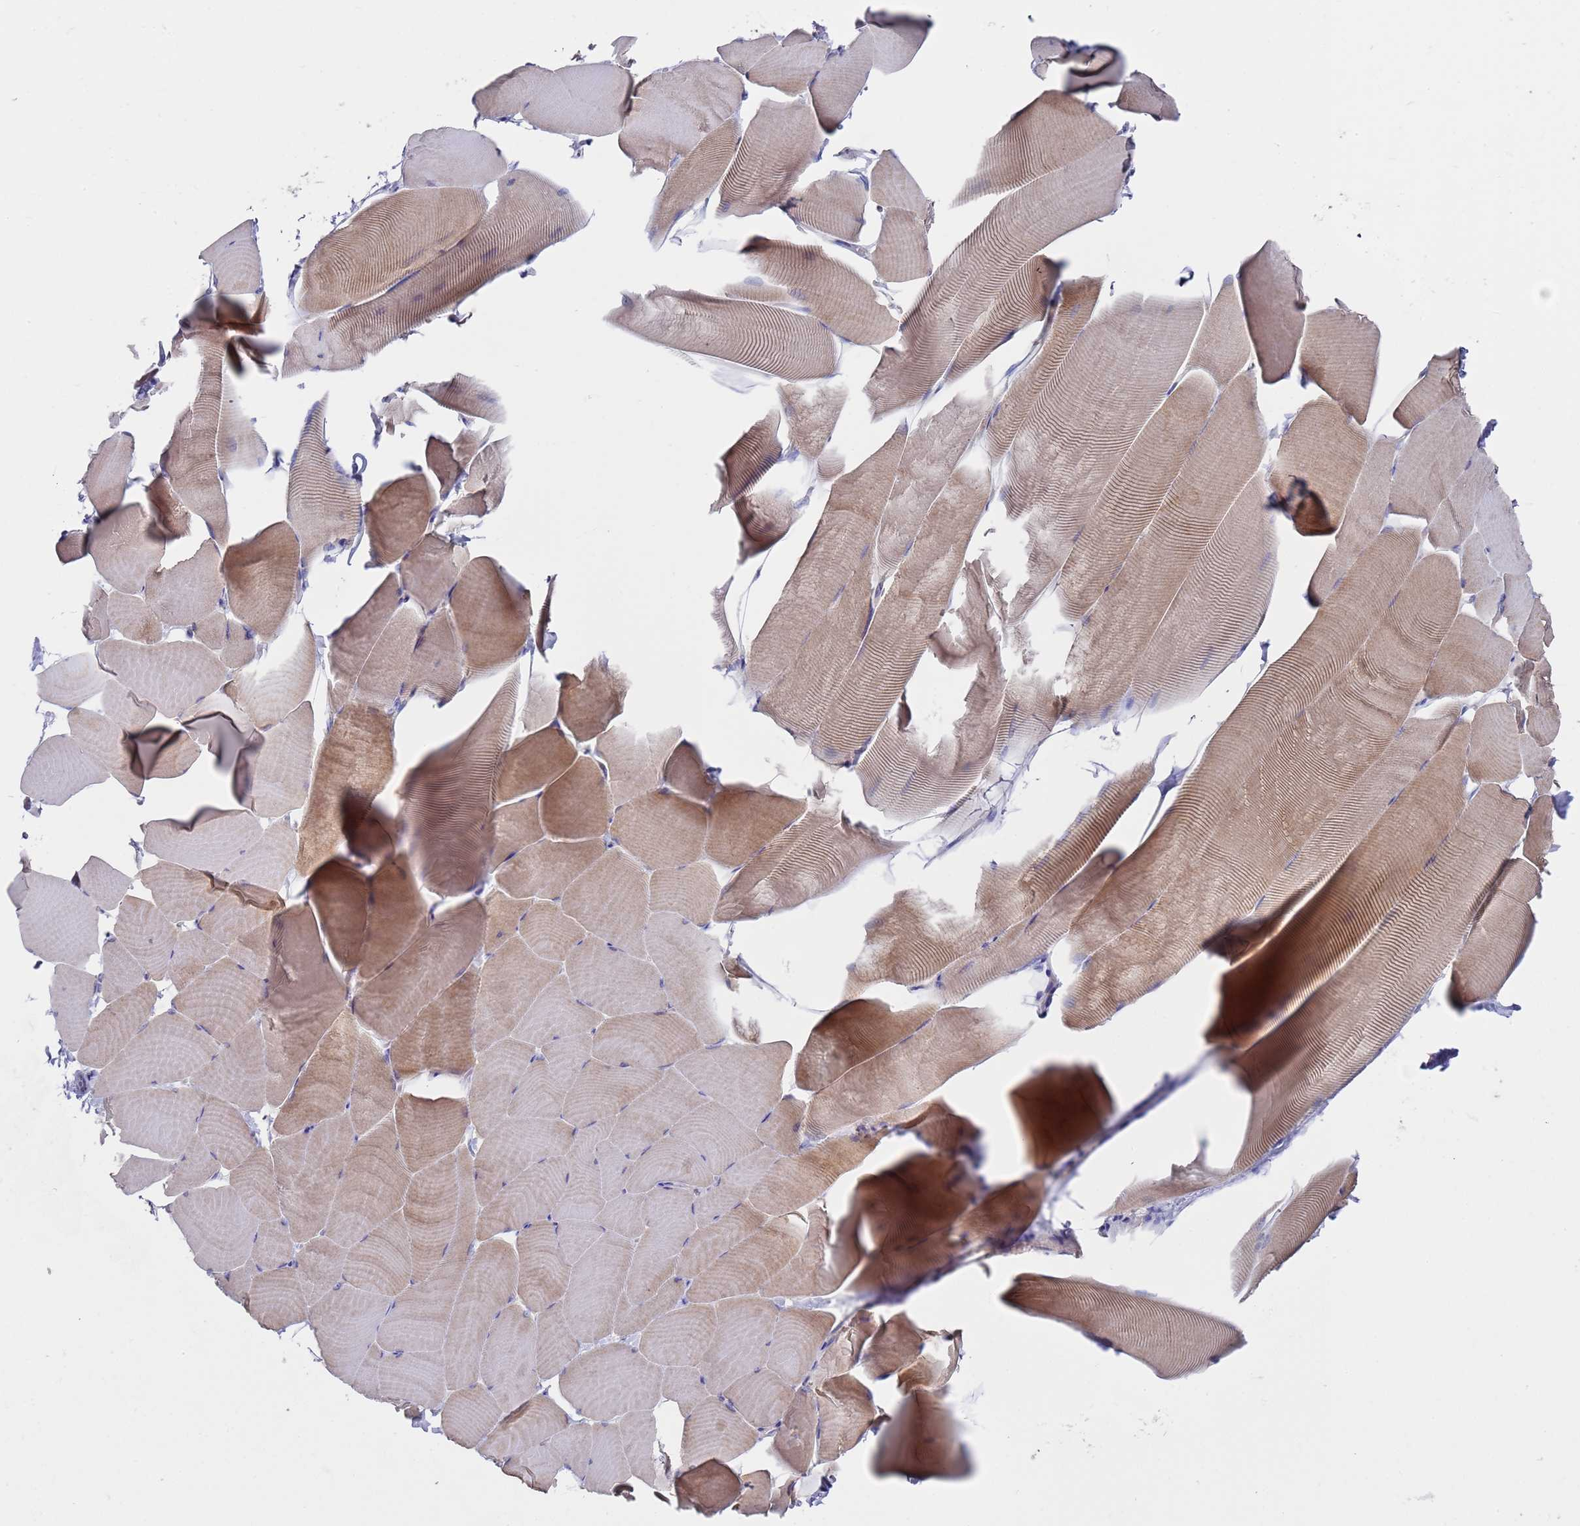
{"staining": {"intensity": "moderate", "quantity": "25%-75%", "location": "cytoplasmic/membranous"}, "tissue": "skeletal muscle", "cell_type": "Myocytes", "image_type": "normal", "snomed": [{"axis": "morphology", "description": "Normal tissue, NOS"}, {"axis": "topography", "description": "Skeletal muscle"}], "caption": "Myocytes show medium levels of moderate cytoplasmic/membranous staining in approximately 25%-75% of cells in unremarkable skeletal muscle. (DAB IHC with brightfield microscopy, high magnification).", "gene": "SCAPER", "patient": {"sex": "male", "age": 25}}